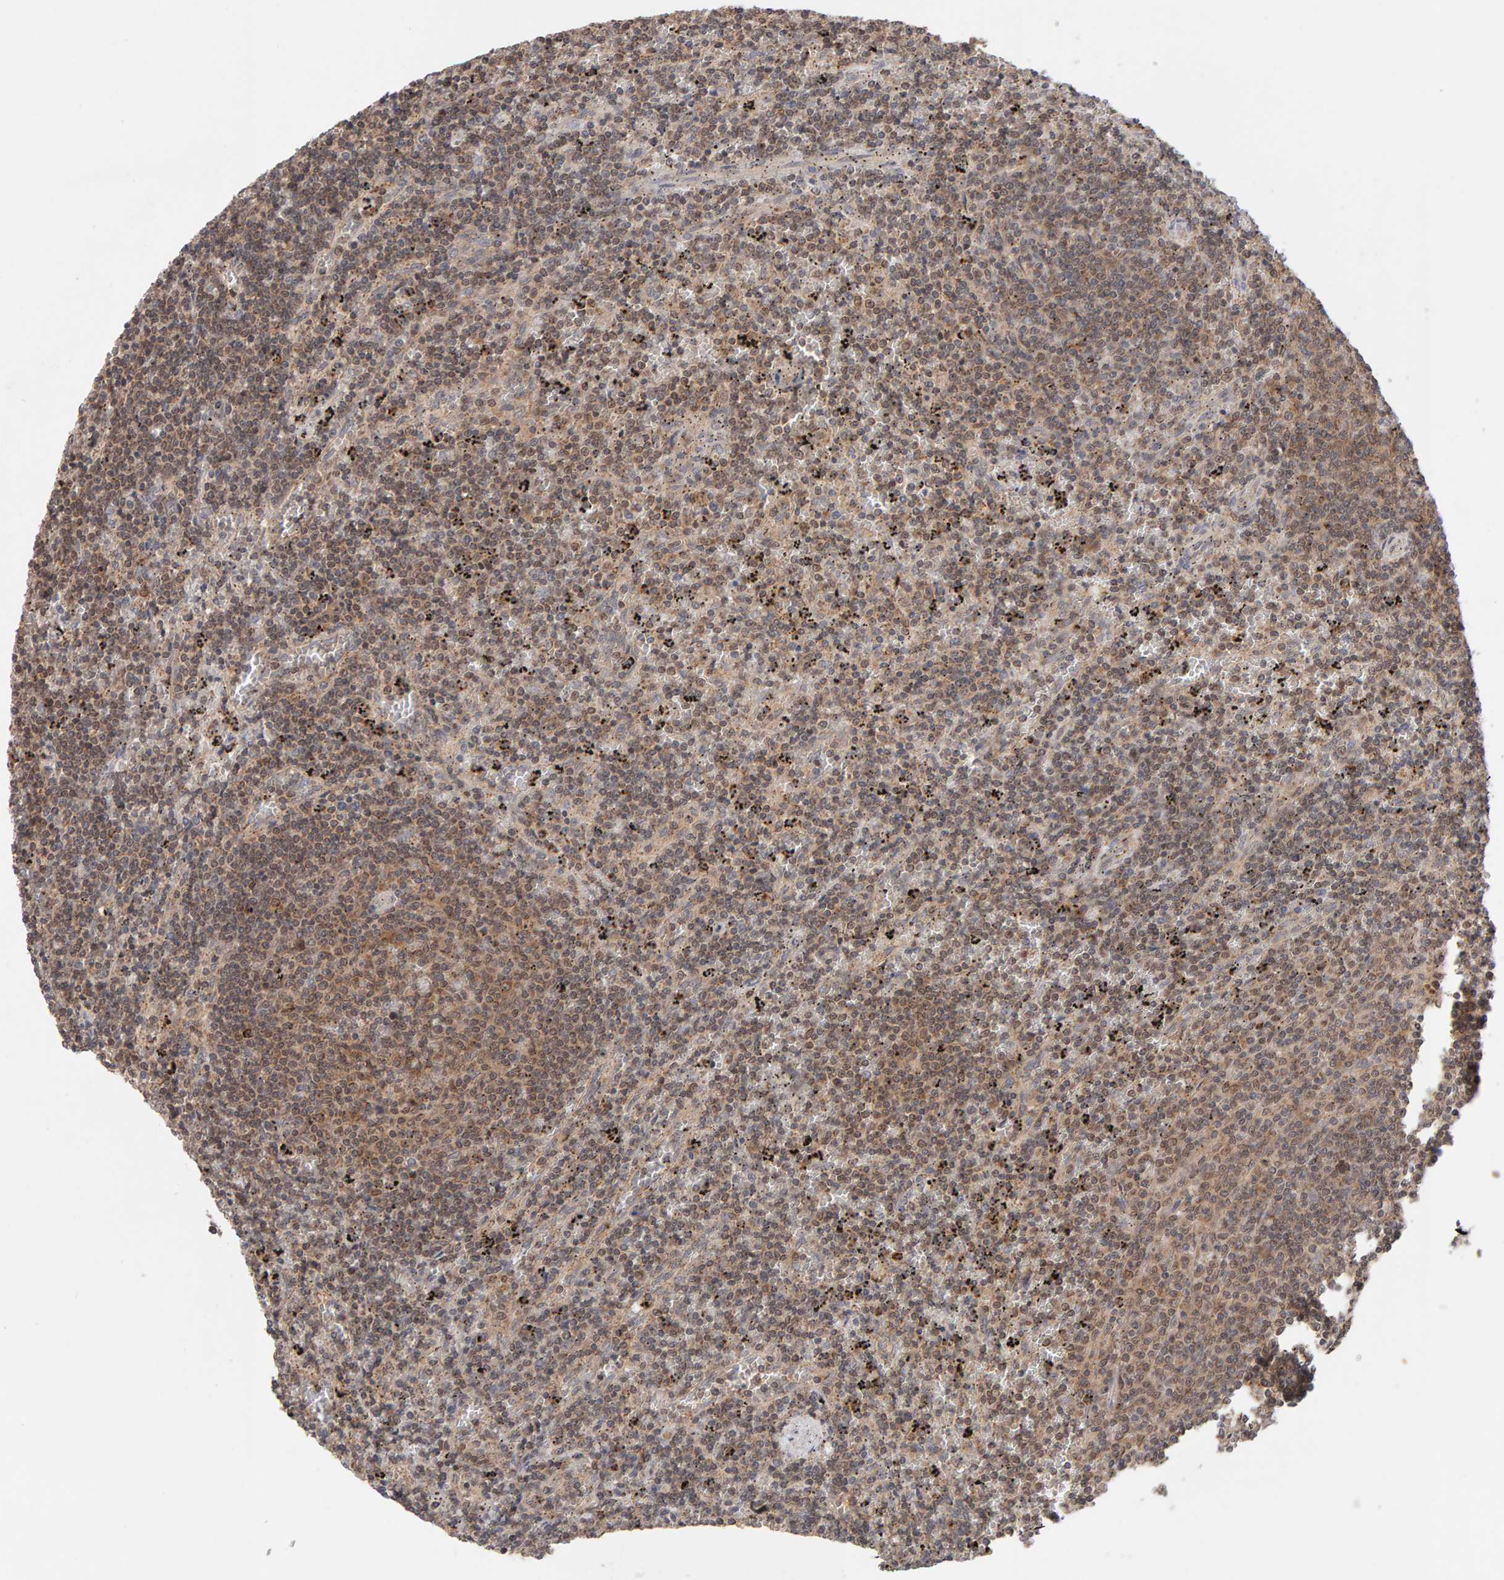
{"staining": {"intensity": "weak", "quantity": ">75%", "location": "cytoplasmic/membranous"}, "tissue": "lymphoma", "cell_type": "Tumor cells", "image_type": "cancer", "snomed": [{"axis": "morphology", "description": "Malignant lymphoma, non-Hodgkin's type, Low grade"}, {"axis": "topography", "description": "Spleen"}], "caption": "A photomicrograph showing weak cytoplasmic/membranous expression in approximately >75% of tumor cells in low-grade malignant lymphoma, non-Hodgkin's type, as visualized by brown immunohistochemical staining.", "gene": "DNAJC7", "patient": {"sex": "female", "age": 50}}